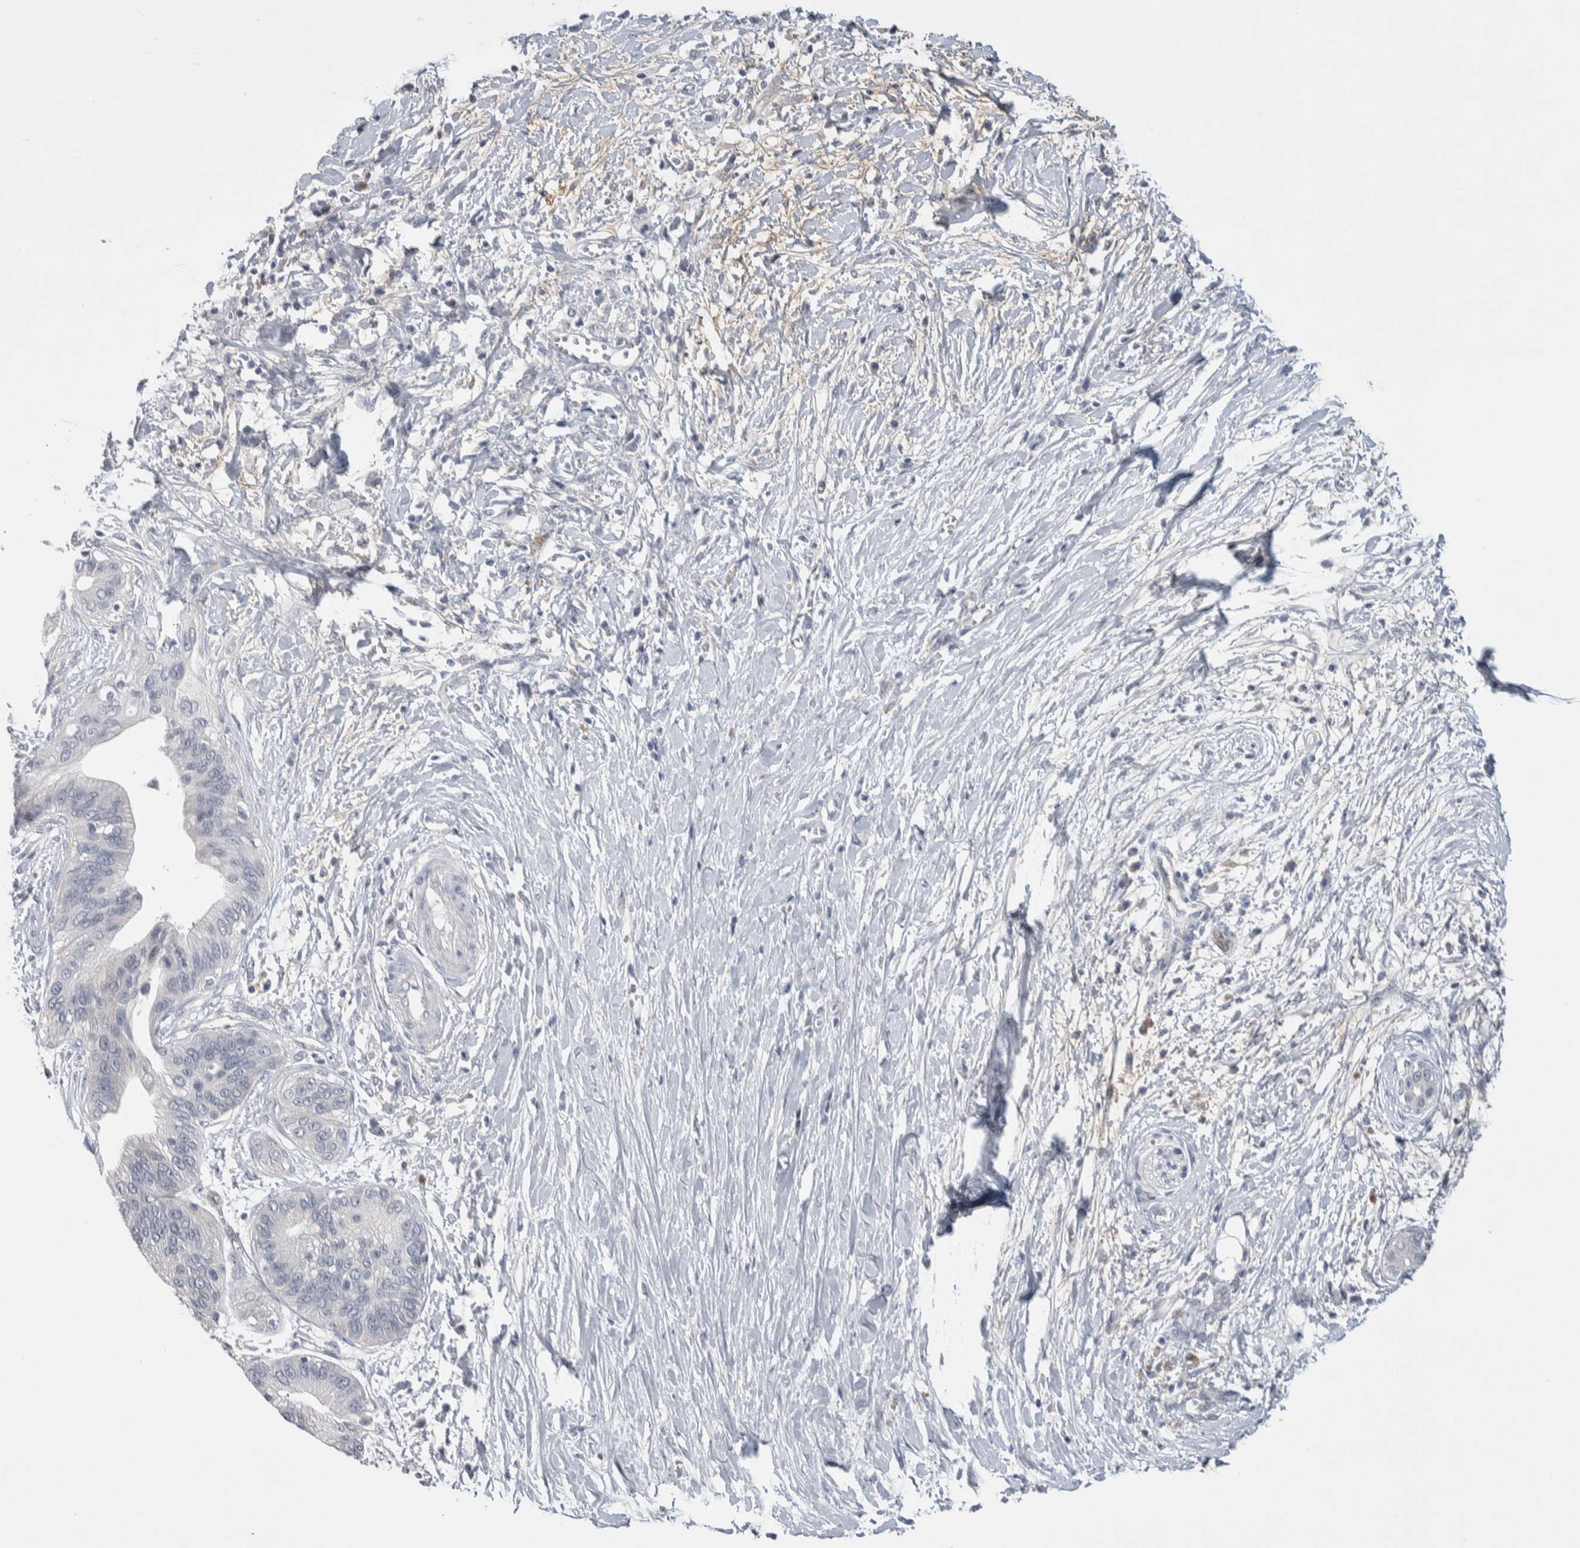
{"staining": {"intensity": "negative", "quantity": "none", "location": "none"}, "tissue": "pancreatic cancer", "cell_type": "Tumor cells", "image_type": "cancer", "snomed": [{"axis": "morphology", "description": "Normal tissue, NOS"}, {"axis": "morphology", "description": "Adenocarcinoma, NOS"}, {"axis": "topography", "description": "Pancreas"}, {"axis": "topography", "description": "Peripheral nerve tissue"}], "caption": "A high-resolution micrograph shows immunohistochemistry (IHC) staining of pancreatic adenocarcinoma, which exhibits no significant positivity in tumor cells.", "gene": "CEP131", "patient": {"sex": "male", "age": 59}}